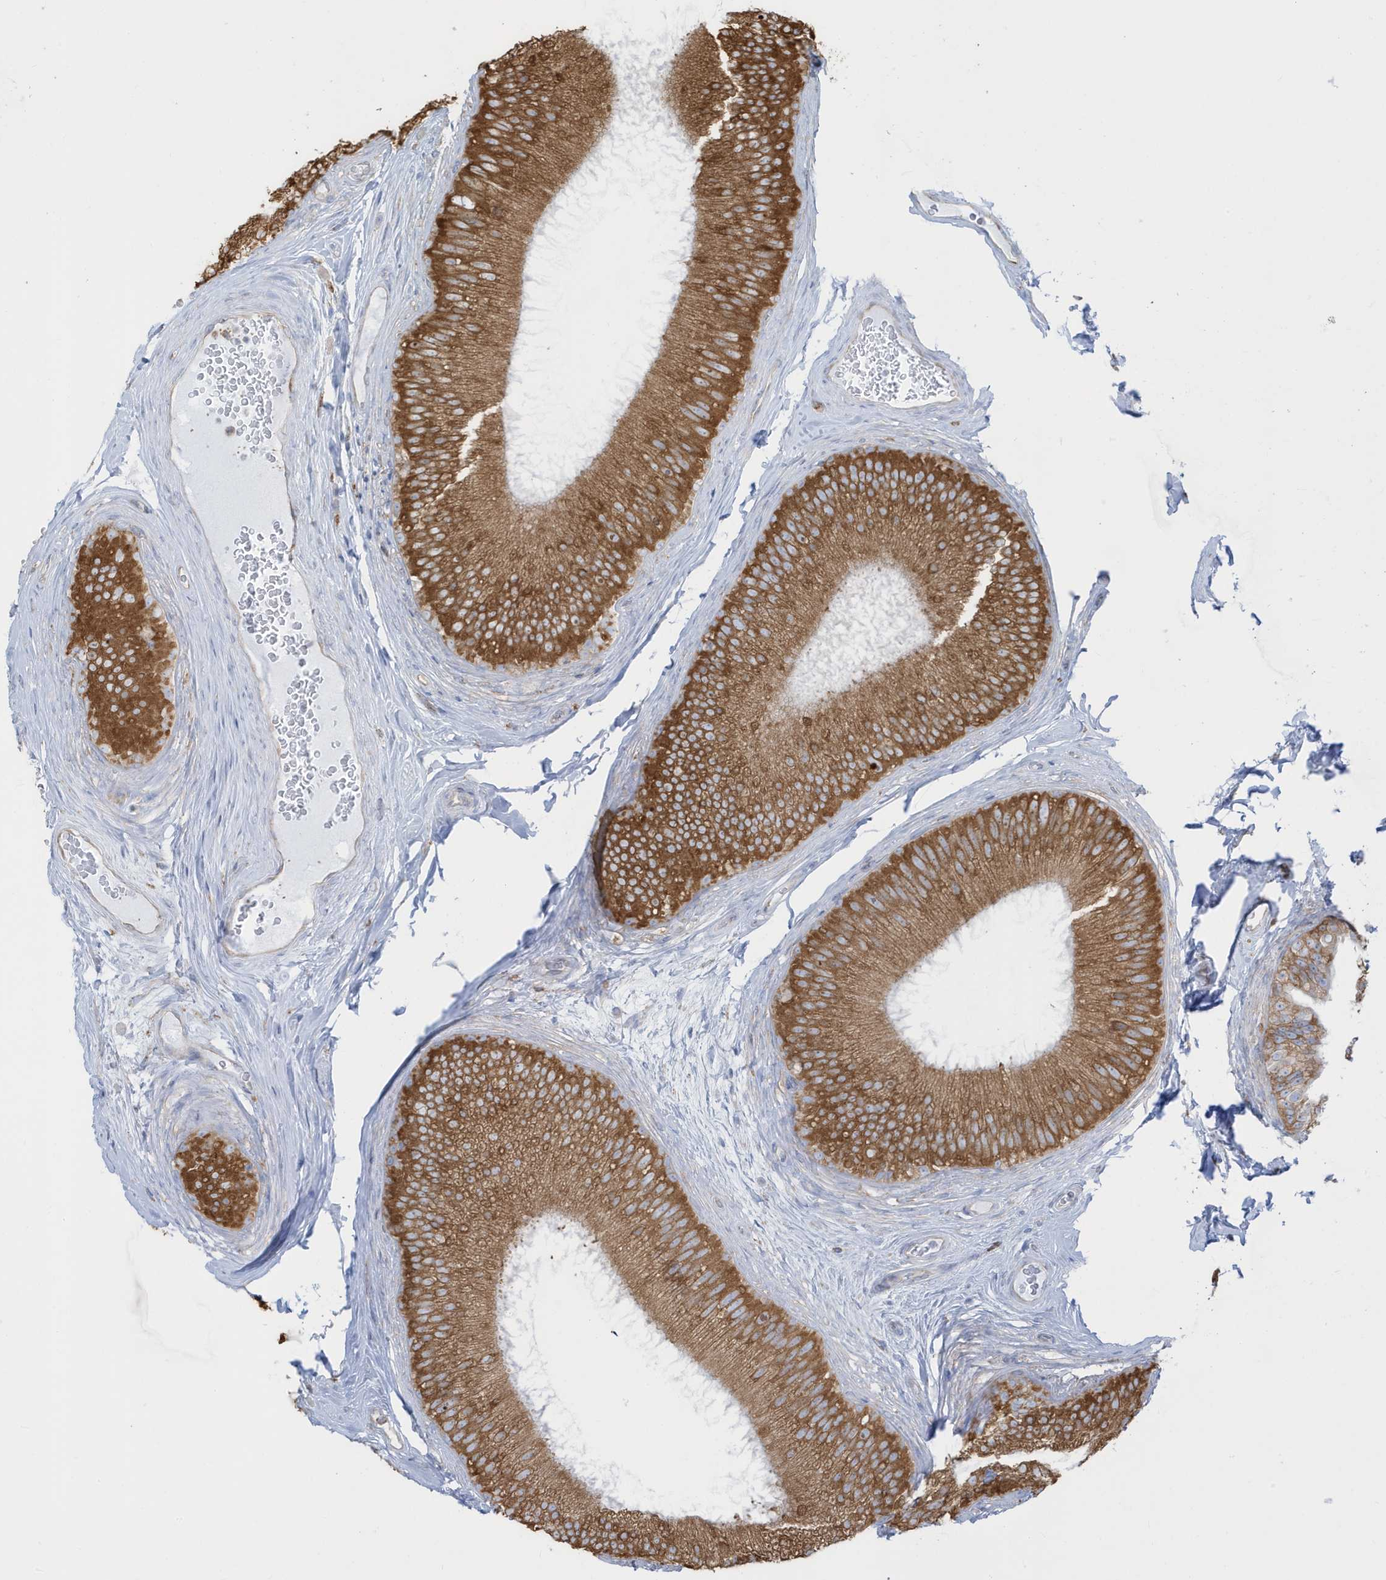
{"staining": {"intensity": "strong", "quantity": ">75%", "location": "cytoplasmic/membranous"}, "tissue": "epididymis", "cell_type": "Glandular cells", "image_type": "normal", "snomed": [{"axis": "morphology", "description": "Normal tissue, NOS"}, {"axis": "topography", "description": "Epididymis"}], "caption": "DAB (3,3'-diaminobenzidine) immunohistochemical staining of benign human epididymis displays strong cytoplasmic/membranous protein staining in approximately >75% of glandular cells. Nuclei are stained in blue.", "gene": "PDIA6", "patient": {"sex": "male", "age": 45}}